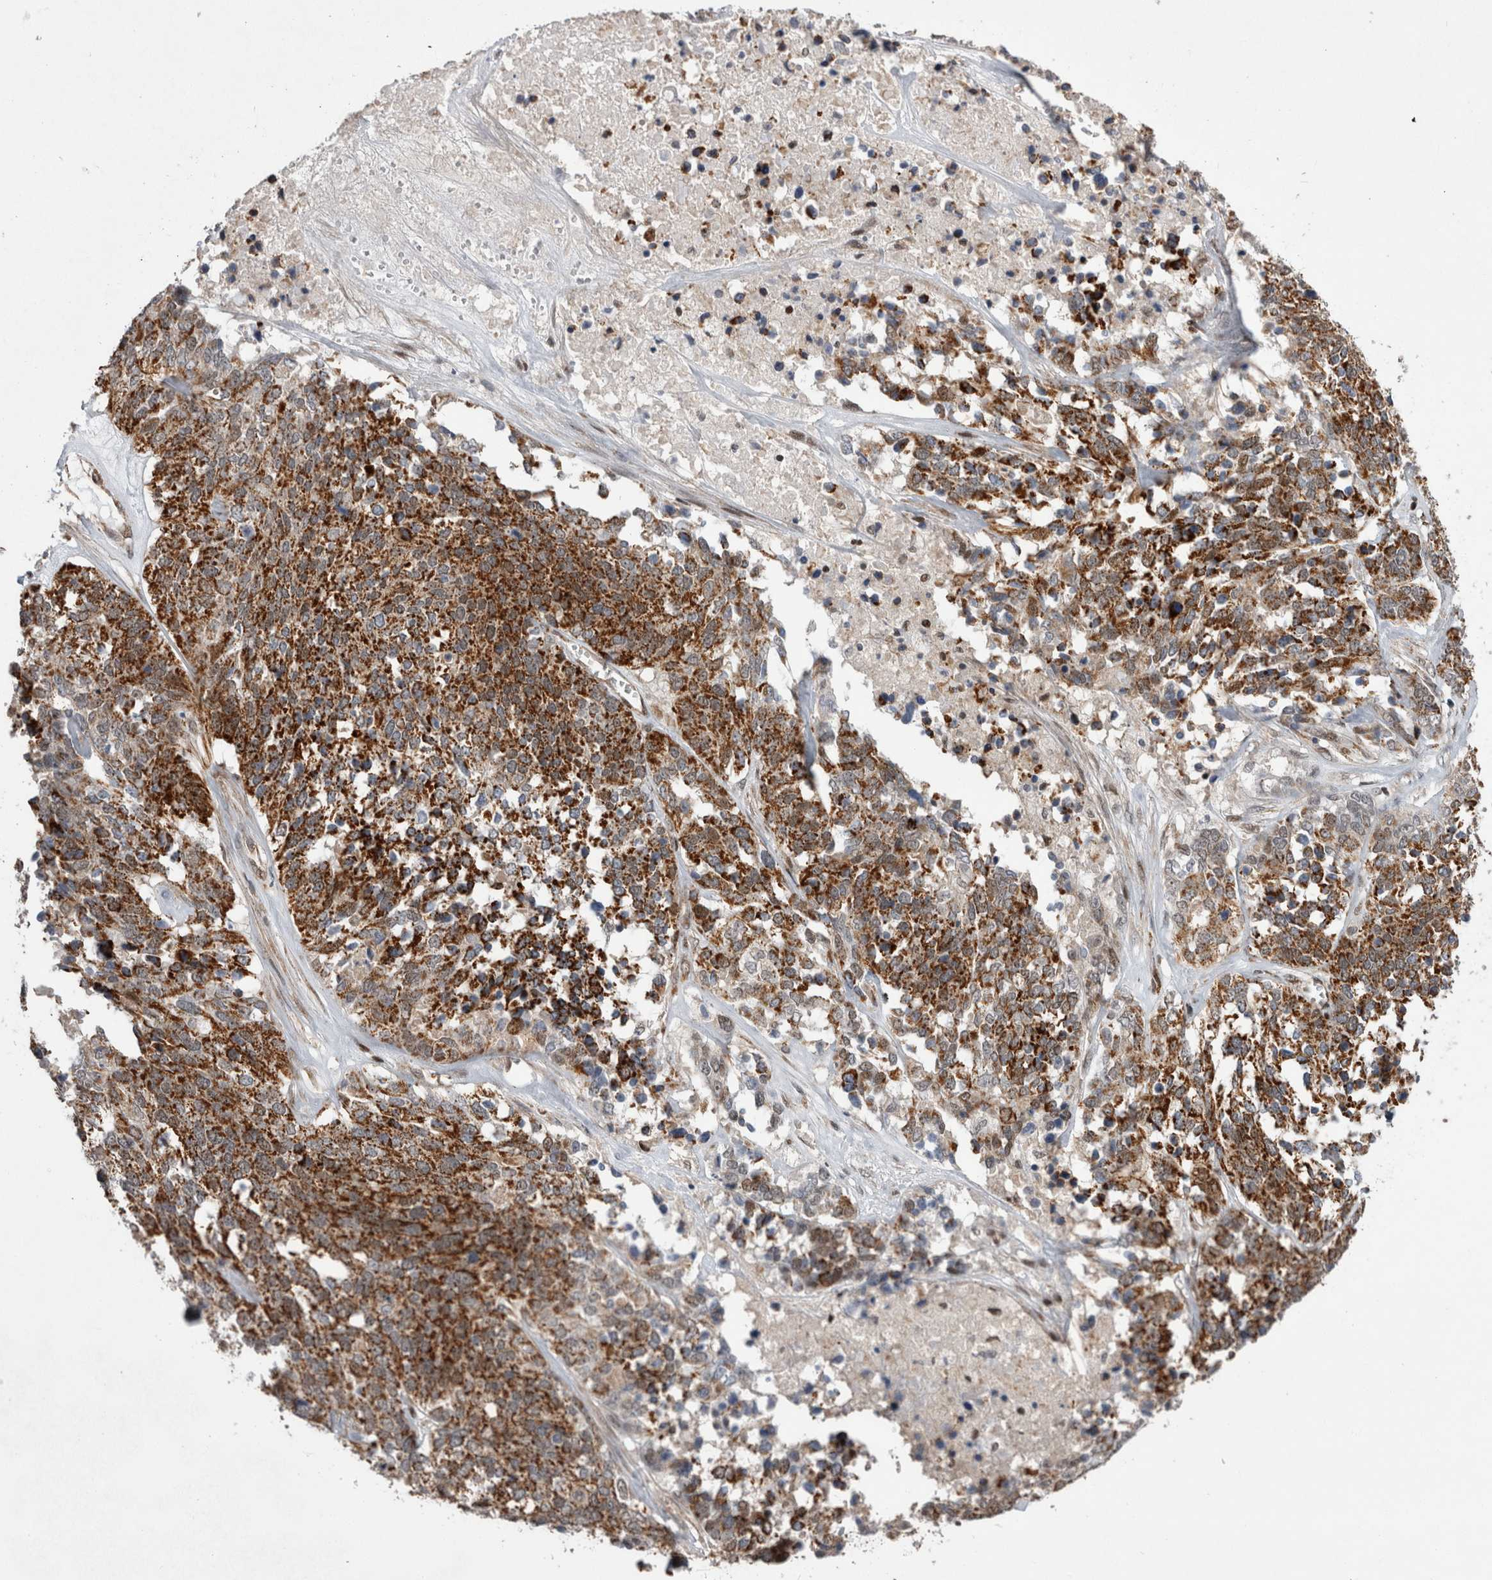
{"staining": {"intensity": "strong", "quantity": ">75%", "location": "cytoplasmic/membranous"}, "tissue": "ovarian cancer", "cell_type": "Tumor cells", "image_type": "cancer", "snomed": [{"axis": "morphology", "description": "Cystadenocarcinoma, serous, NOS"}, {"axis": "topography", "description": "Ovary"}], "caption": "DAB (3,3'-diaminobenzidine) immunohistochemical staining of human ovarian serous cystadenocarcinoma exhibits strong cytoplasmic/membranous protein expression in approximately >75% of tumor cells.", "gene": "MRPL37", "patient": {"sex": "female", "age": 44}}